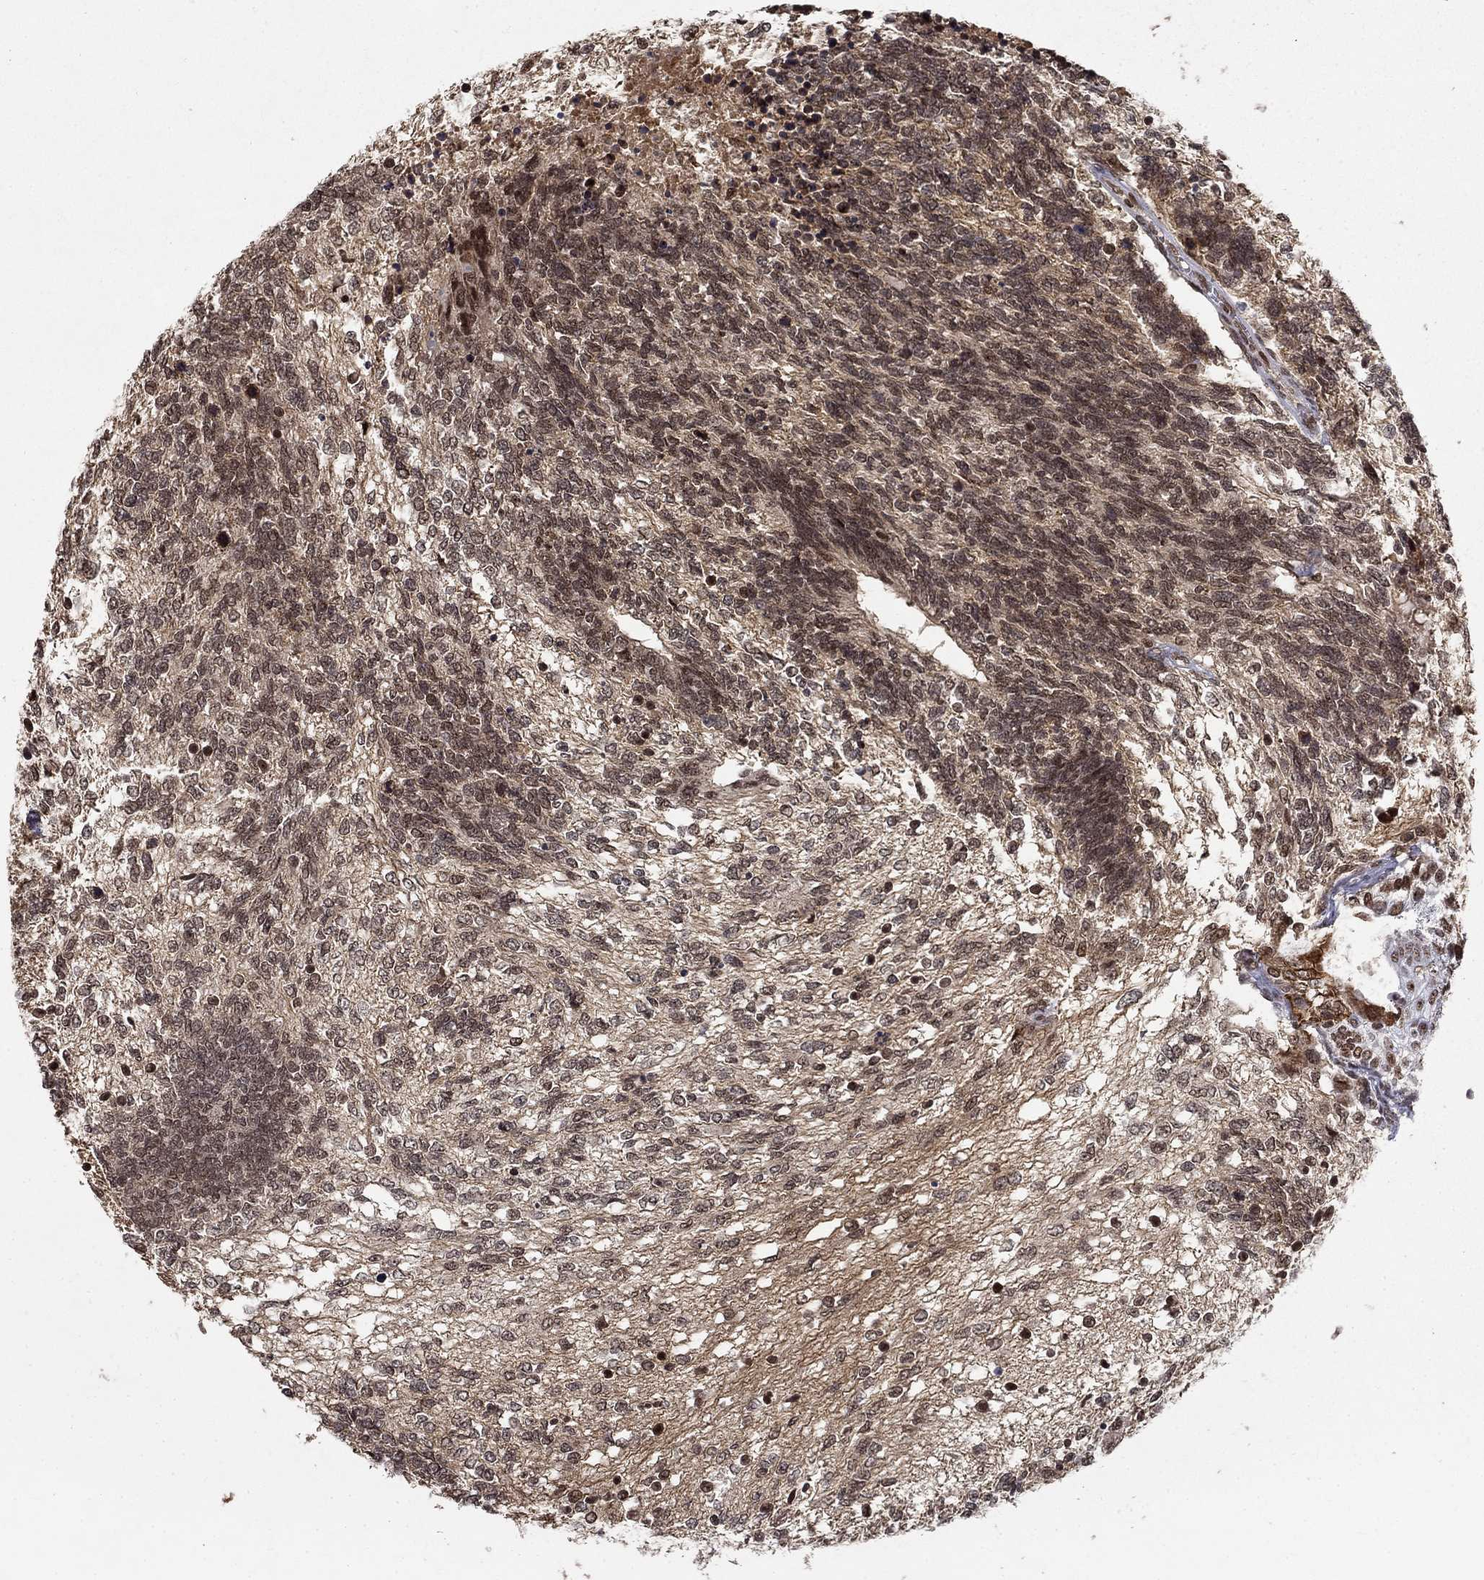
{"staining": {"intensity": "strong", "quantity": "25%-75%", "location": "nuclear"}, "tissue": "testis cancer", "cell_type": "Tumor cells", "image_type": "cancer", "snomed": [{"axis": "morphology", "description": "Seminoma, NOS"}, {"axis": "morphology", "description": "Carcinoma, Embryonal, NOS"}, {"axis": "topography", "description": "Testis"}], "caption": "This is a micrograph of immunohistochemistry (IHC) staining of seminoma (testis), which shows strong expression in the nuclear of tumor cells.", "gene": "CDCA7L", "patient": {"sex": "male", "age": 41}}